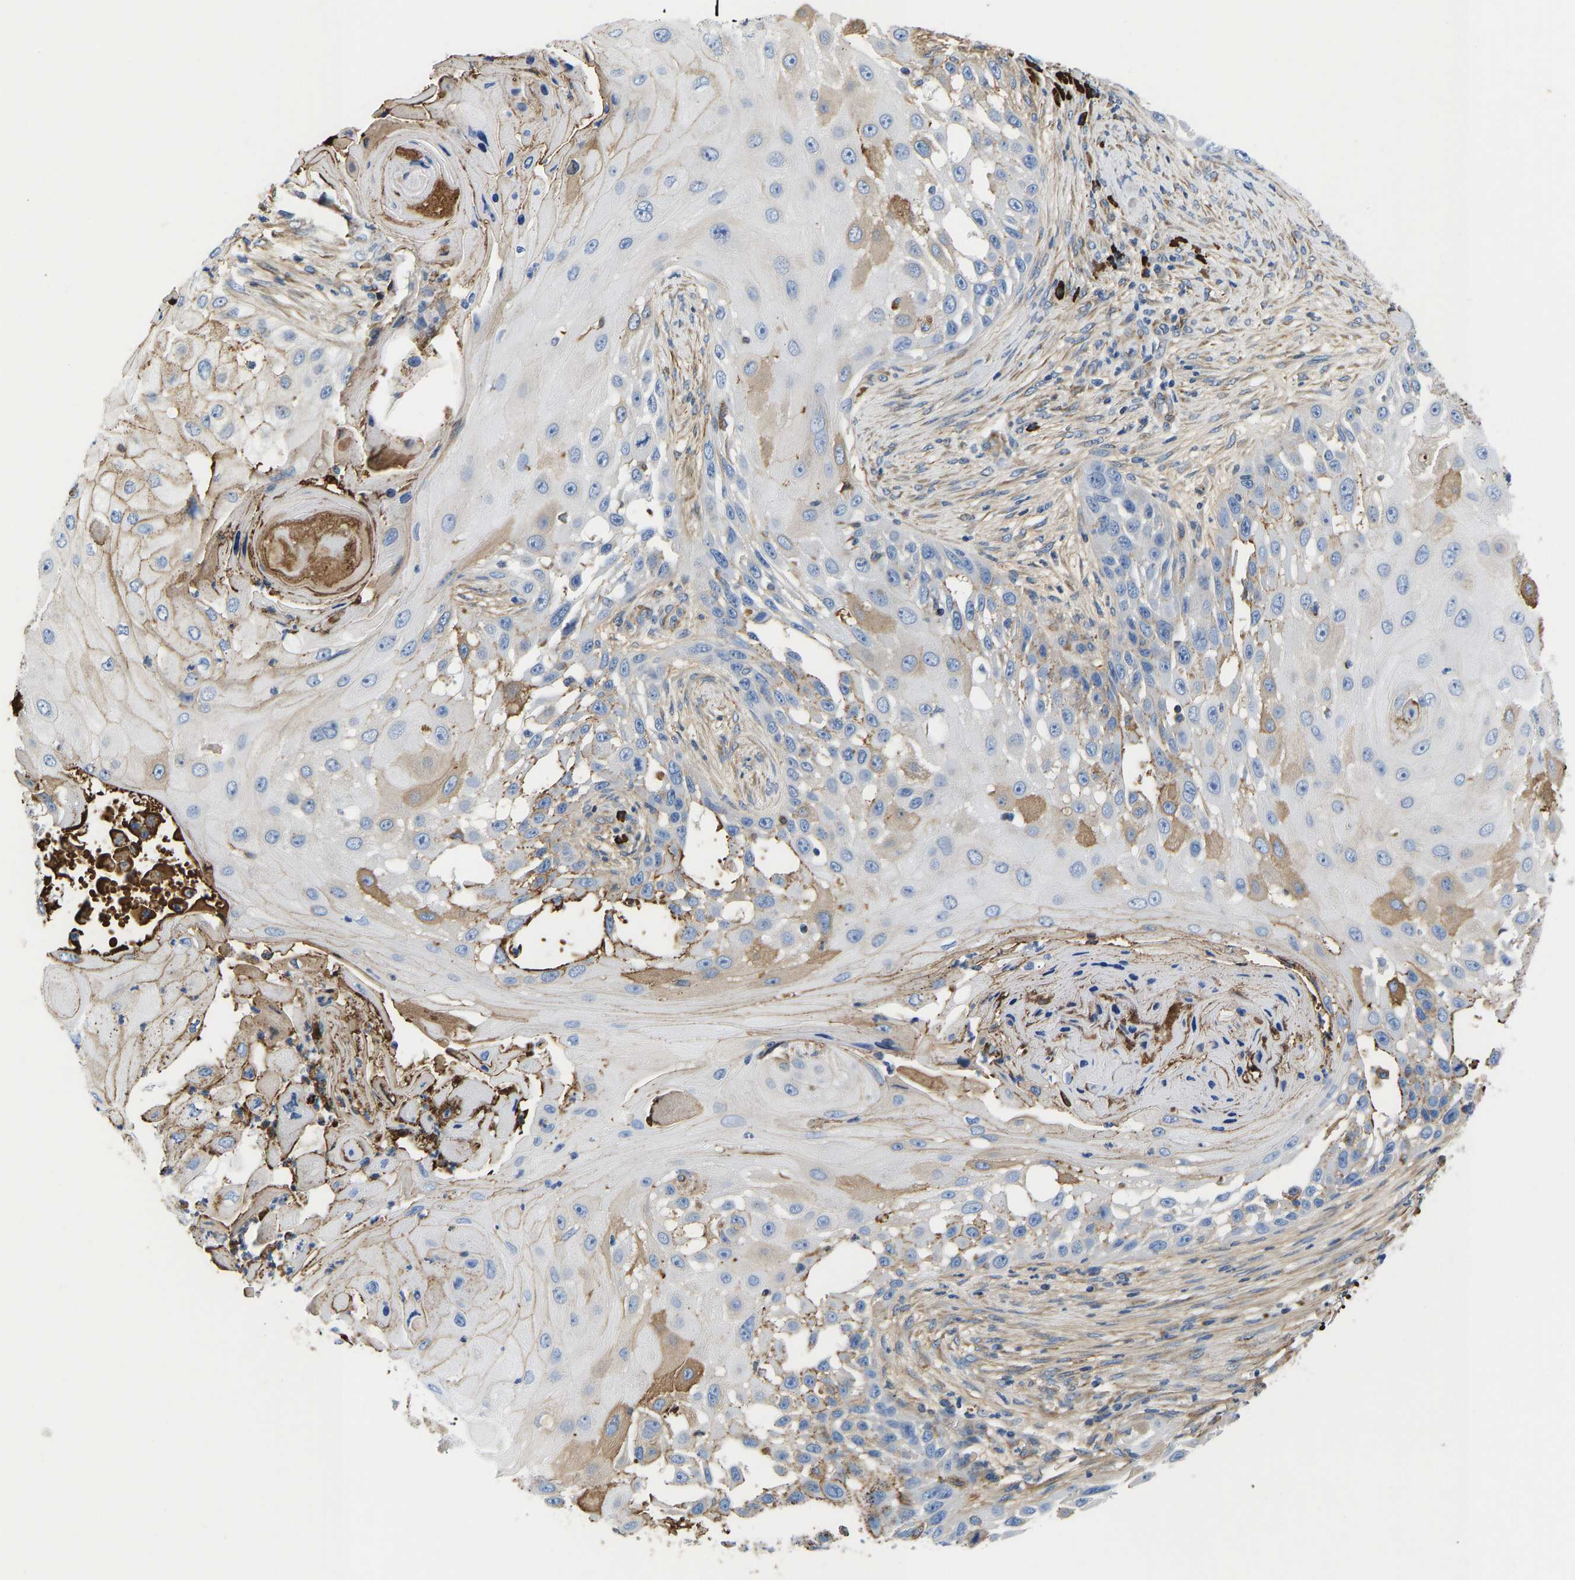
{"staining": {"intensity": "moderate", "quantity": "<25%", "location": "cytoplasmic/membranous"}, "tissue": "skin cancer", "cell_type": "Tumor cells", "image_type": "cancer", "snomed": [{"axis": "morphology", "description": "Squamous cell carcinoma, NOS"}, {"axis": "topography", "description": "Skin"}], "caption": "Skin squamous cell carcinoma stained with DAB (3,3'-diaminobenzidine) immunohistochemistry shows low levels of moderate cytoplasmic/membranous expression in approximately <25% of tumor cells.", "gene": "HSPG2", "patient": {"sex": "female", "age": 44}}